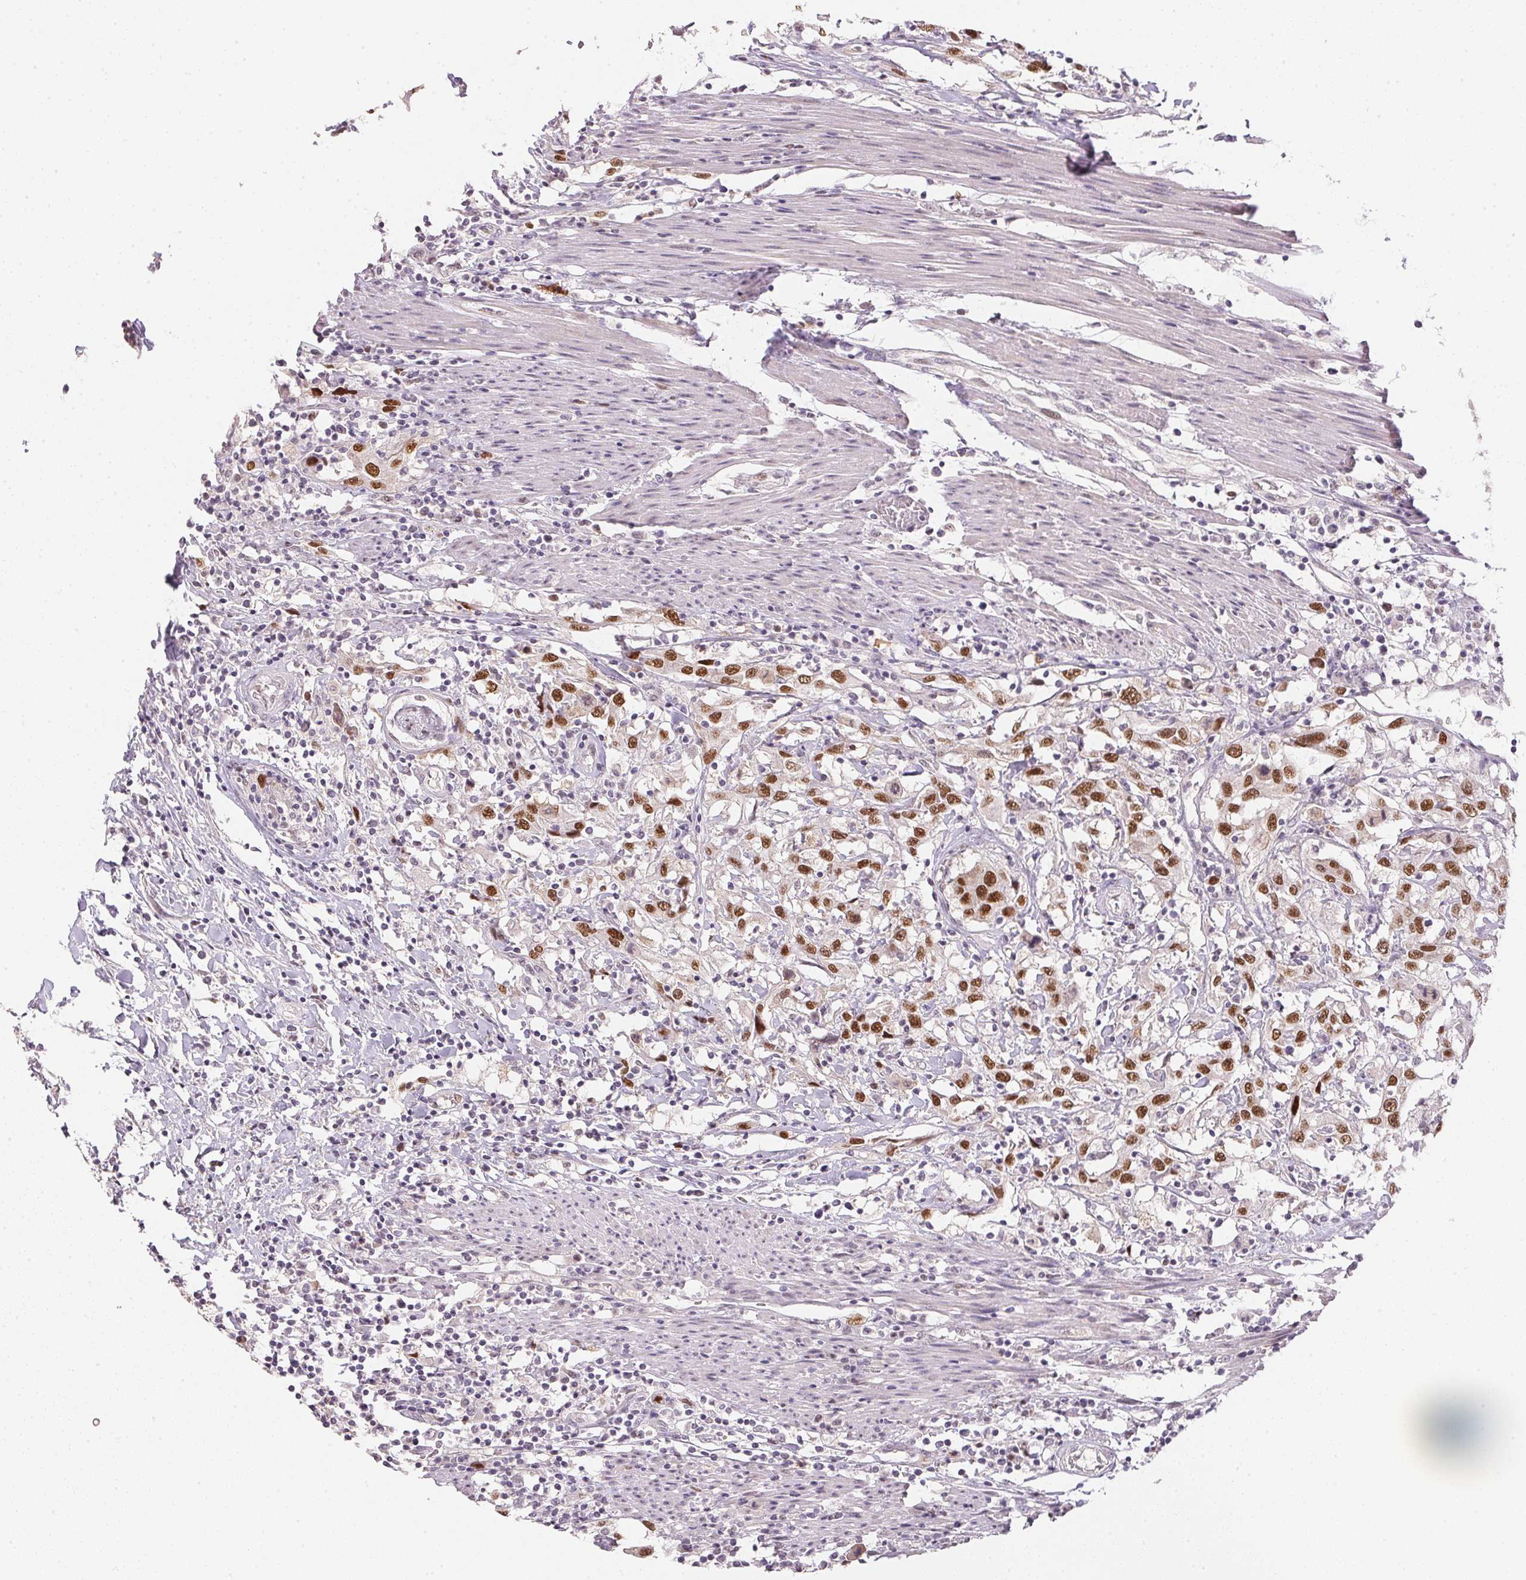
{"staining": {"intensity": "strong", "quantity": ">75%", "location": "nuclear"}, "tissue": "urothelial cancer", "cell_type": "Tumor cells", "image_type": "cancer", "snomed": [{"axis": "morphology", "description": "Urothelial carcinoma, High grade"}, {"axis": "topography", "description": "Urinary bladder"}], "caption": "Urothelial cancer was stained to show a protein in brown. There is high levels of strong nuclear staining in about >75% of tumor cells.", "gene": "POLR3G", "patient": {"sex": "male", "age": 61}}